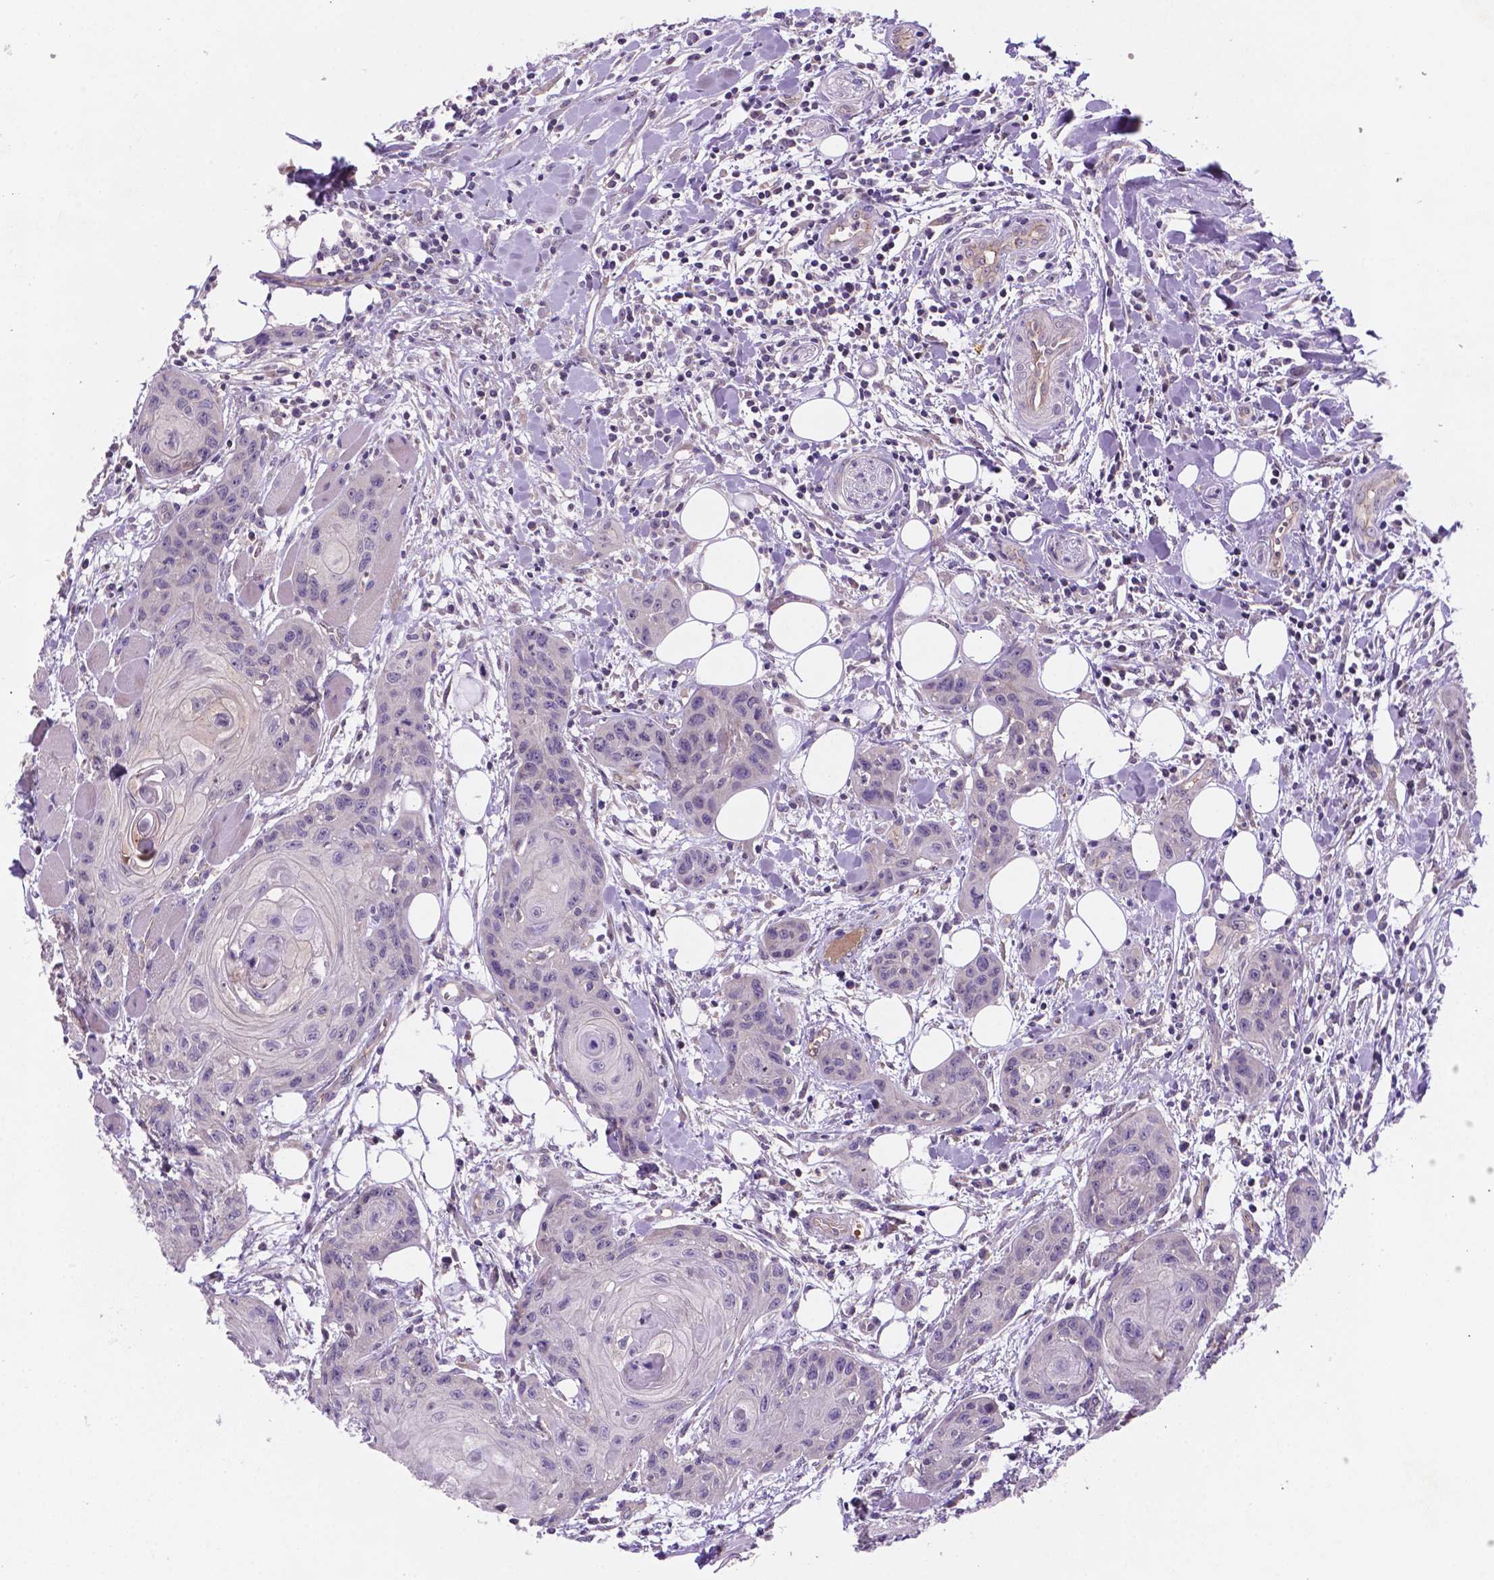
{"staining": {"intensity": "negative", "quantity": "none", "location": "none"}, "tissue": "head and neck cancer", "cell_type": "Tumor cells", "image_type": "cancer", "snomed": [{"axis": "morphology", "description": "Squamous cell carcinoma, NOS"}, {"axis": "topography", "description": "Oral tissue"}, {"axis": "topography", "description": "Head-Neck"}], "caption": "IHC of human head and neck squamous cell carcinoma shows no positivity in tumor cells. (Brightfield microscopy of DAB (3,3'-diaminobenzidine) immunohistochemistry at high magnification).", "gene": "TM4SF20", "patient": {"sex": "male", "age": 58}}